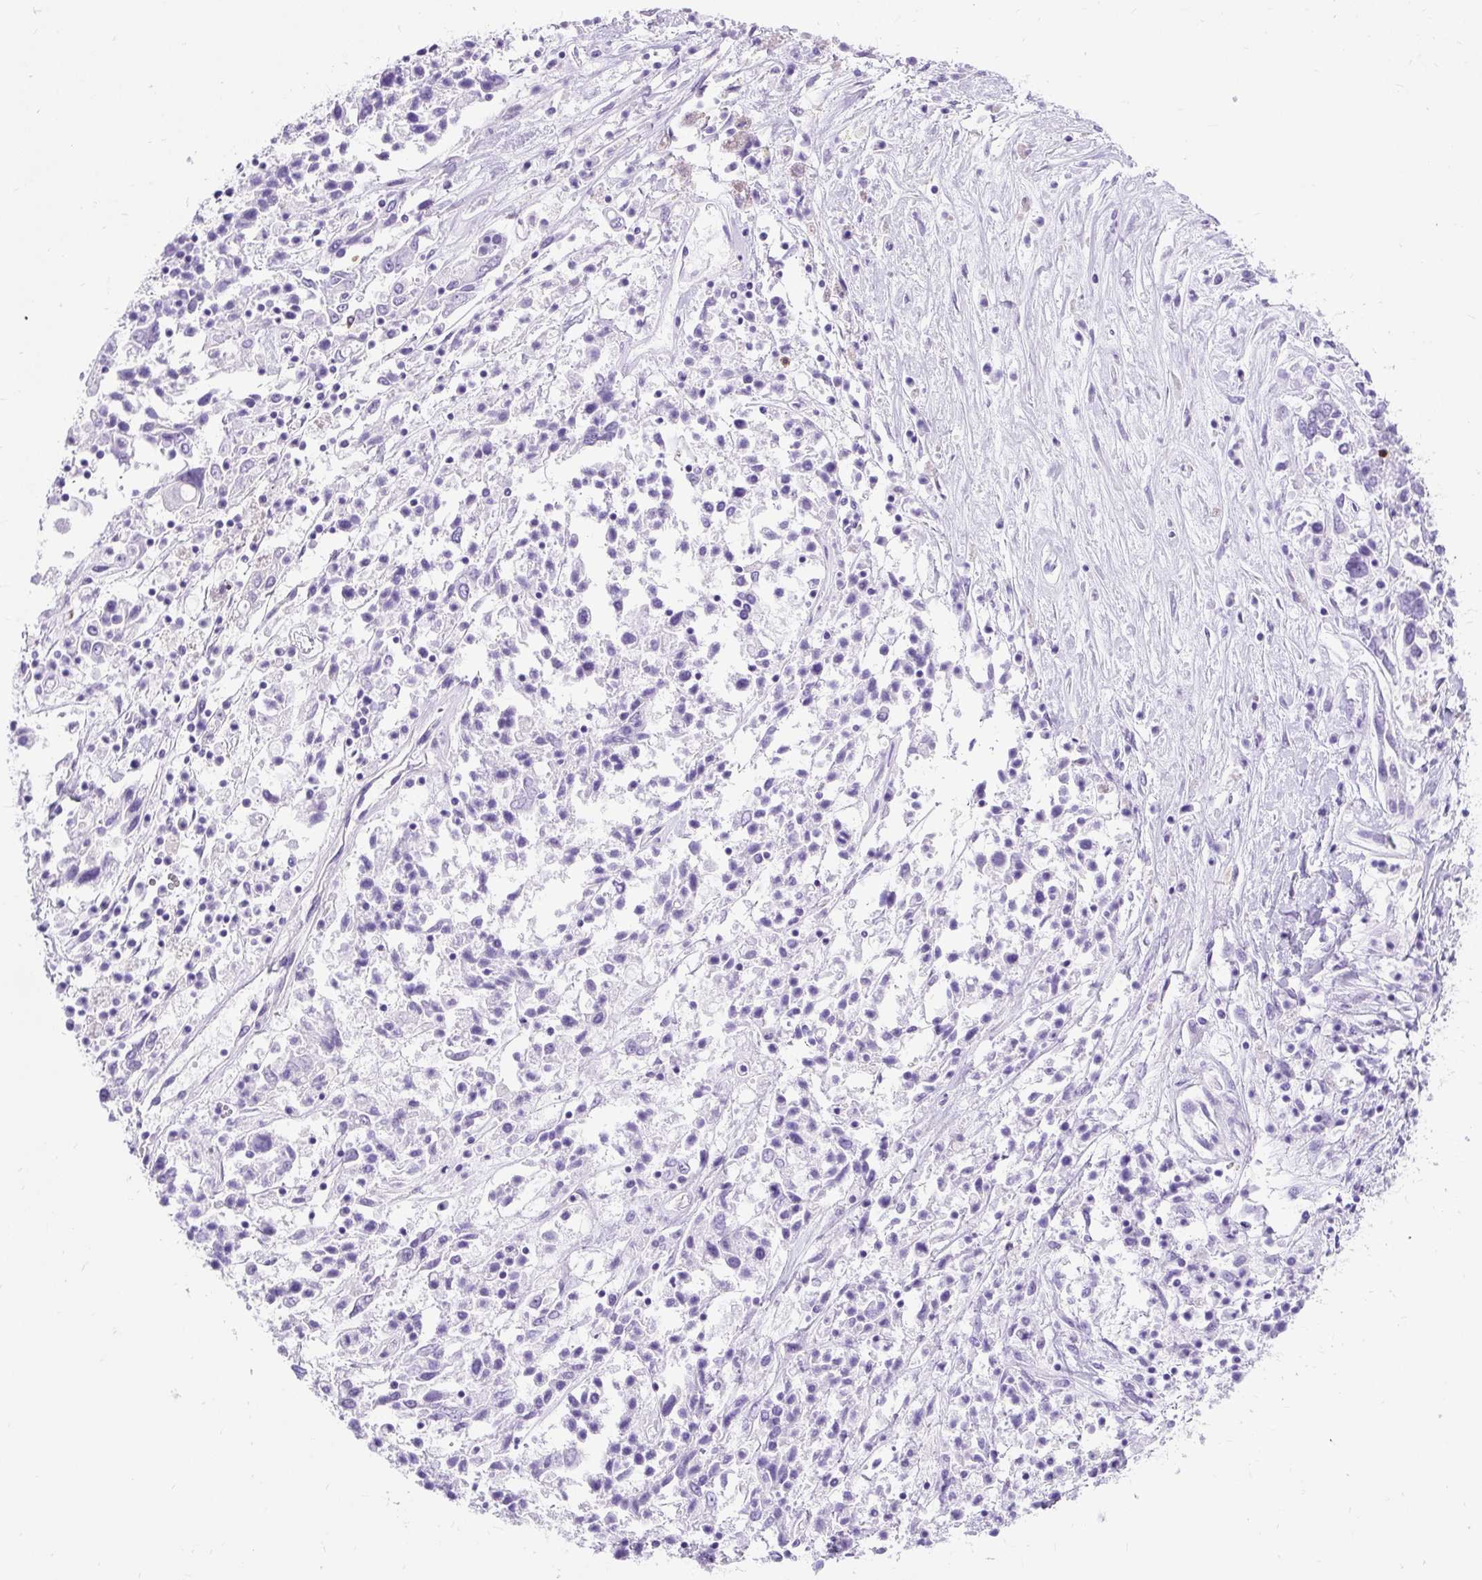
{"staining": {"intensity": "negative", "quantity": "none", "location": "none"}, "tissue": "ovarian cancer", "cell_type": "Tumor cells", "image_type": "cancer", "snomed": [{"axis": "morphology", "description": "Carcinoma, endometroid"}, {"axis": "topography", "description": "Ovary"}], "caption": "Immunohistochemical staining of human endometroid carcinoma (ovarian) shows no significant expression in tumor cells.", "gene": "PVALB", "patient": {"sex": "female", "age": 62}}